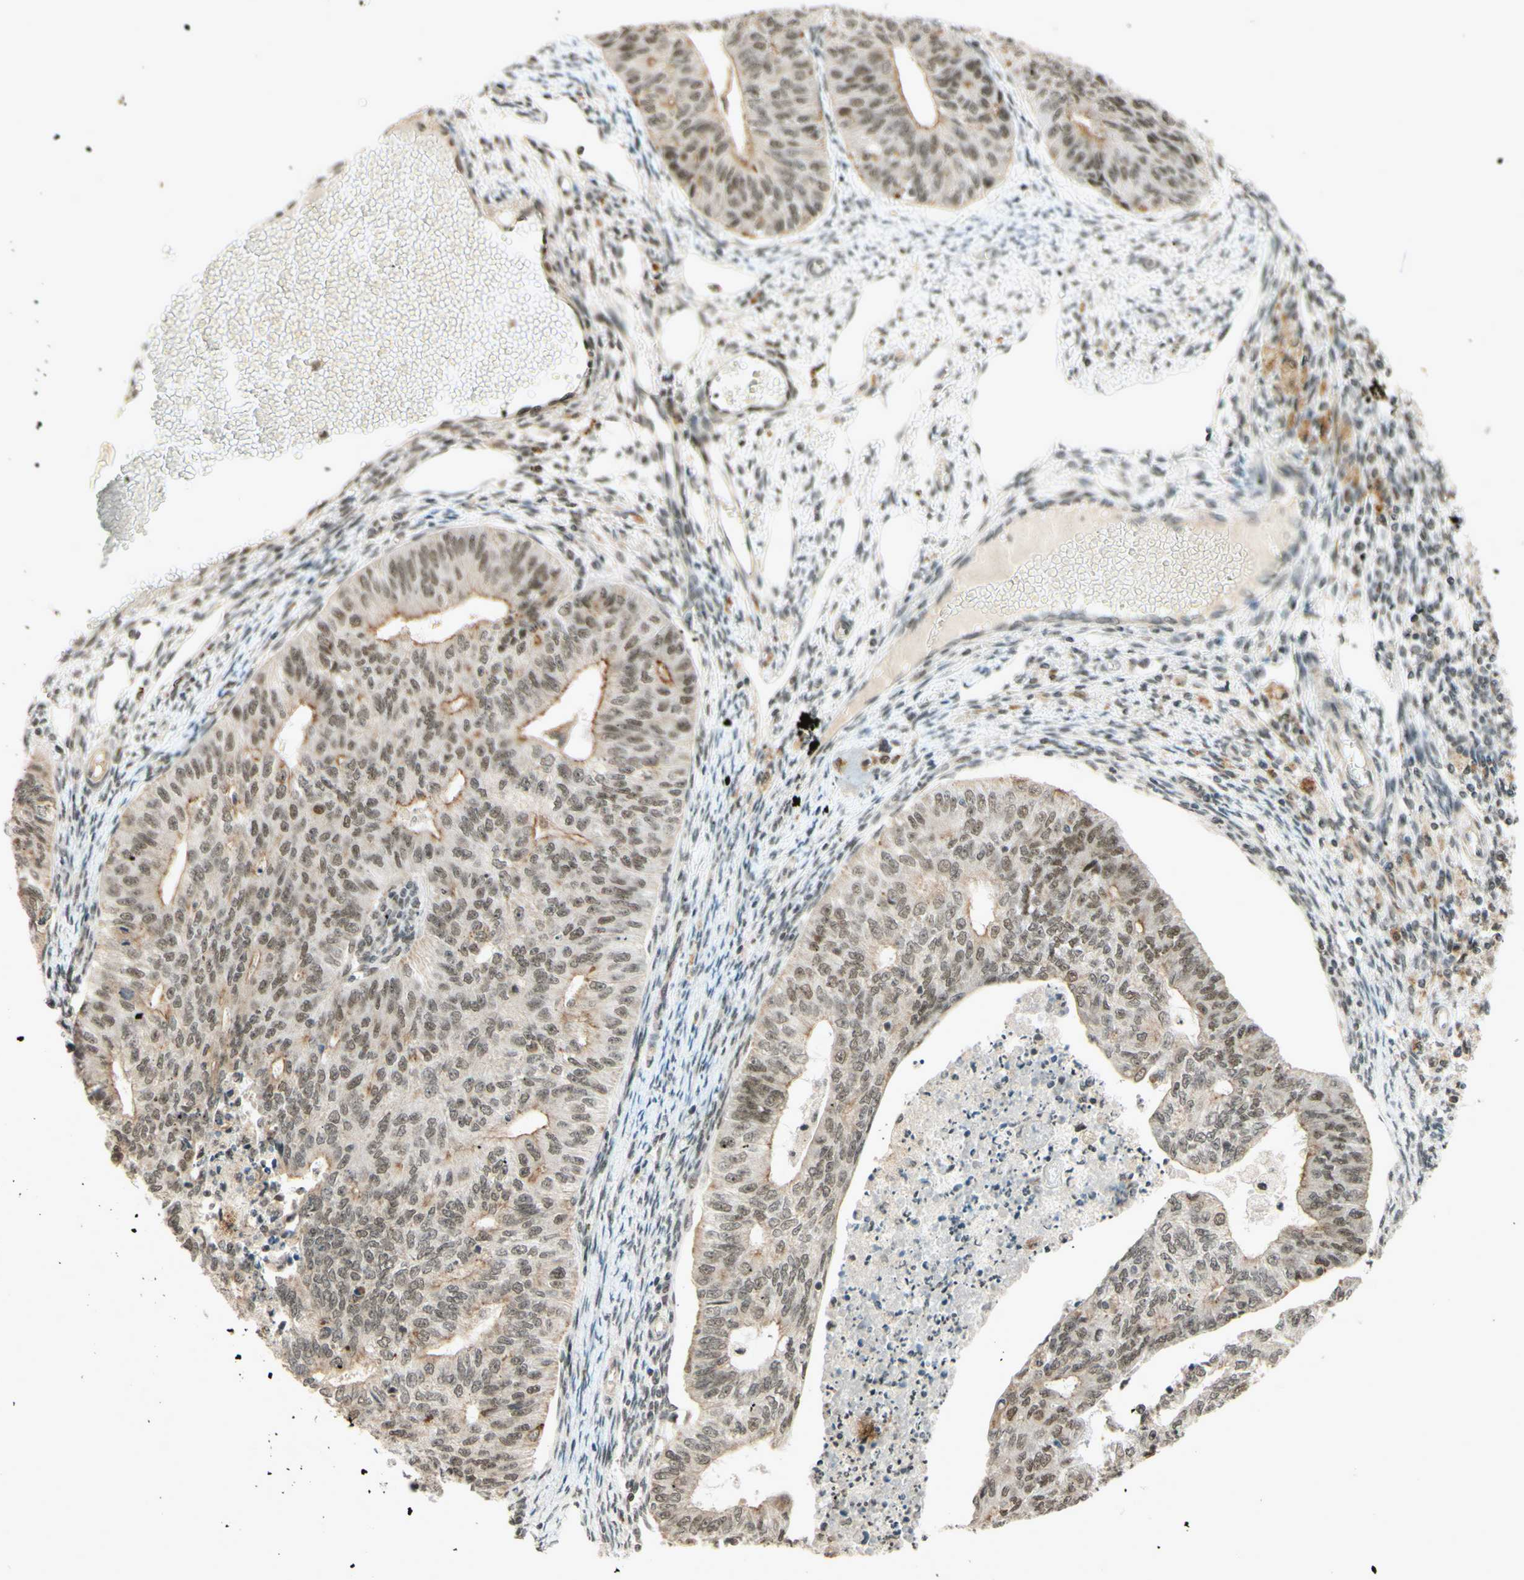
{"staining": {"intensity": "weak", "quantity": ">75%", "location": "nuclear"}, "tissue": "endometrial cancer", "cell_type": "Tumor cells", "image_type": "cancer", "snomed": [{"axis": "morphology", "description": "Adenocarcinoma, NOS"}, {"axis": "topography", "description": "Endometrium"}], "caption": "Immunohistochemistry (IHC) photomicrograph of neoplastic tissue: endometrial adenocarcinoma stained using immunohistochemistry (IHC) exhibits low levels of weak protein expression localized specifically in the nuclear of tumor cells, appearing as a nuclear brown color.", "gene": "SMARCB1", "patient": {"sex": "female", "age": 32}}